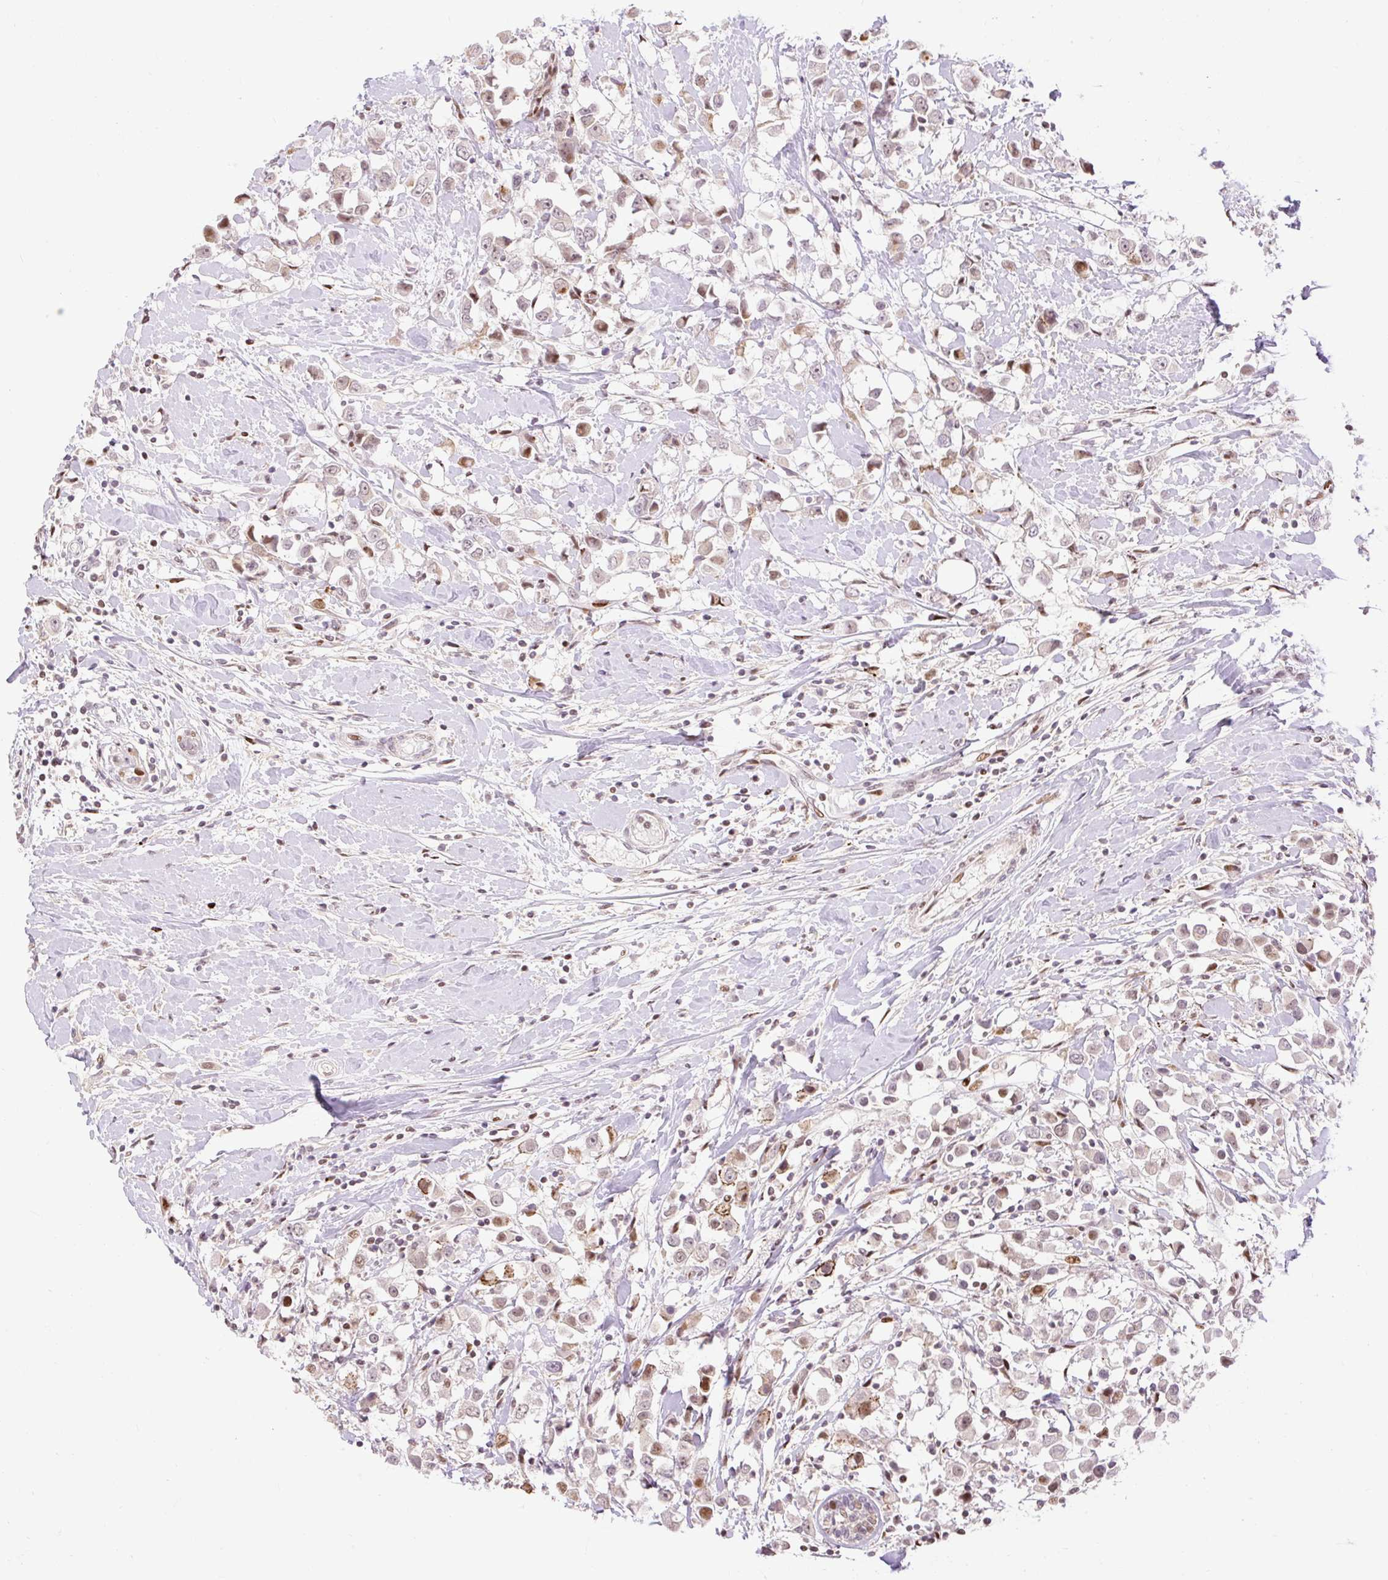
{"staining": {"intensity": "moderate", "quantity": "<25%", "location": "nuclear"}, "tissue": "breast cancer", "cell_type": "Tumor cells", "image_type": "cancer", "snomed": [{"axis": "morphology", "description": "Duct carcinoma"}, {"axis": "topography", "description": "Breast"}], "caption": "Immunohistochemistry (IHC) photomicrograph of neoplastic tissue: human invasive ductal carcinoma (breast) stained using IHC demonstrates low levels of moderate protein expression localized specifically in the nuclear of tumor cells, appearing as a nuclear brown color.", "gene": "RIPPLY3", "patient": {"sex": "female", "age": 61}}